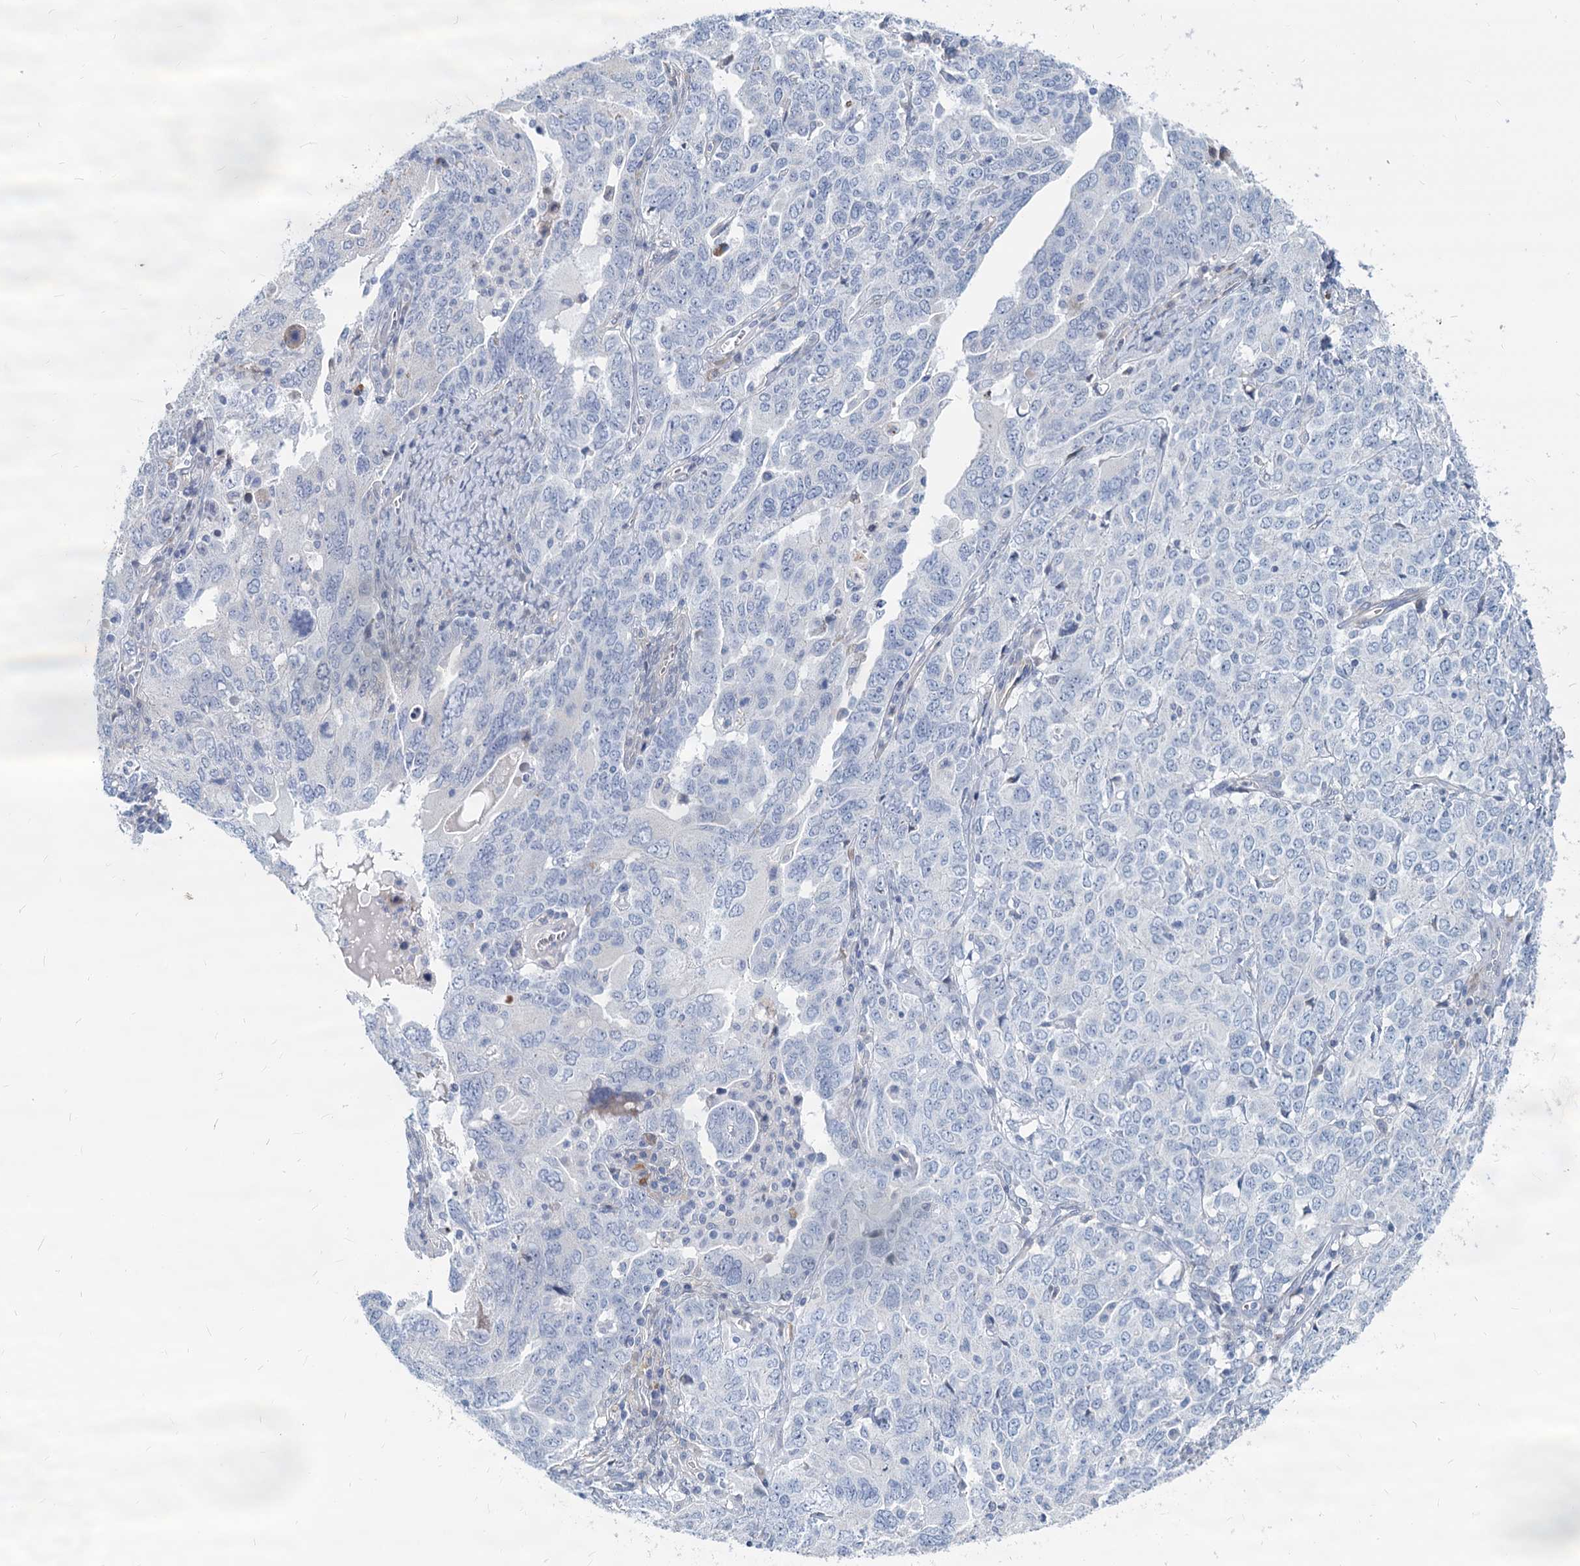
{"staining": {"intensity": "negative", "quantity": "none", "location": "none"}, "tissue": "ovarian cancer", "cell_type": "Tumor cells", "image_type": "cancer", "snomed": [{"axis": "morphology", "description": "Carcinoma, endometroid"}, {"axis": "topography", "description": "Ovary"}], "caption": "This histopathology image is of ovarian endometroid carcinoma stained with immunohistochemistry (IHC) to label a protein in brown with the nuclei are counter-stained blue. There is no staining in tumor cells.", "gene": "GSTM3", "patient": {"sex": "female", "age": 62}}